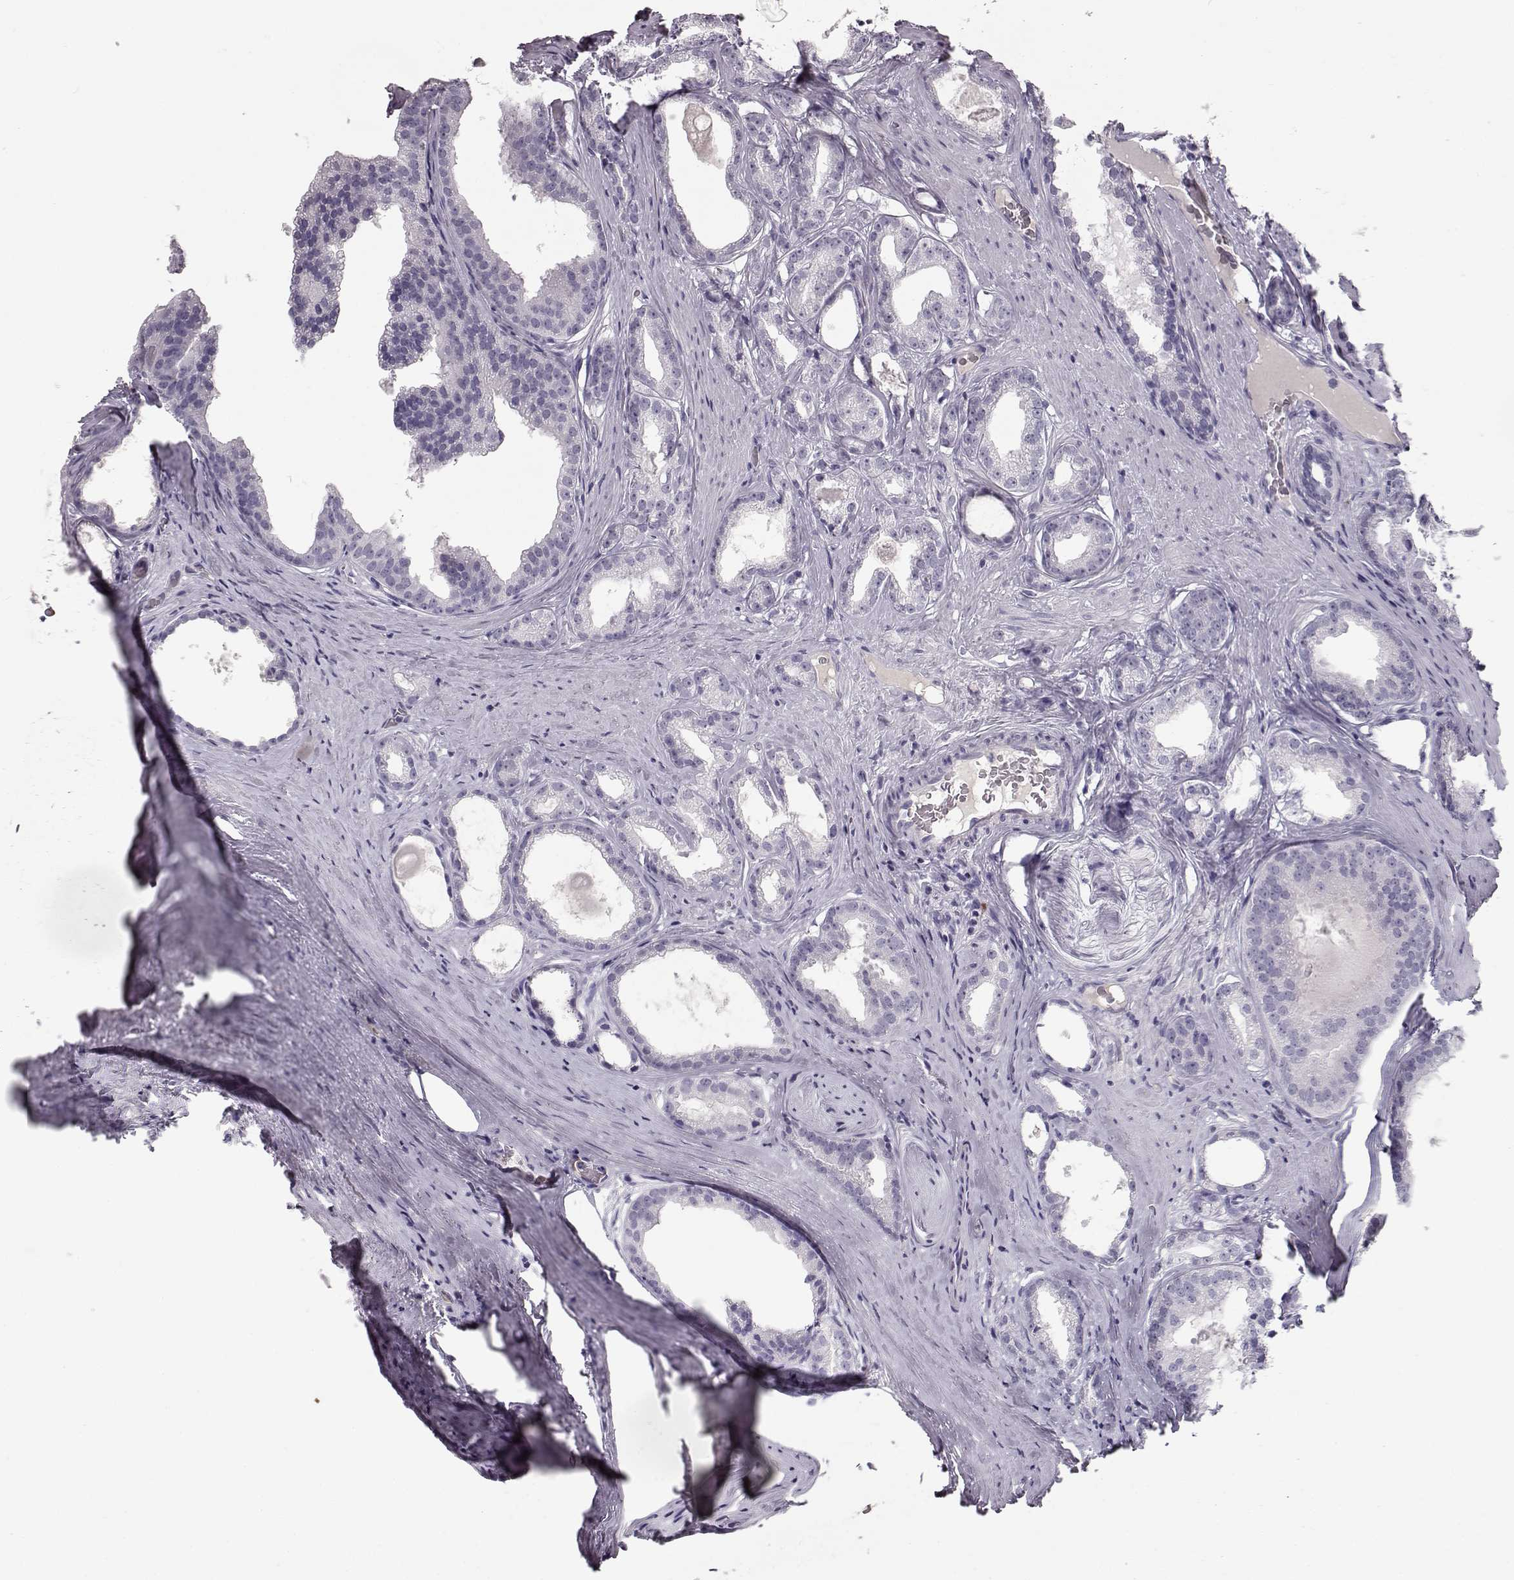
{"staining": {"intensity": "negative", "quantity": "none", "location": "none"}, "tissue": "prostate cancer", "cell_type": "Tumor cells", "image_type": "cancer", "snomed": [{"axis": "morphology", "description": "Adenocarcinoma, Low grade"}, {"axis": "topography", "description": "Prostate"}], "caption": "Immunohistochemistry (IHC) photomicrograph of neoplastic tissue: human low-grade adenocarcinoma (prostate) stained with DAB shows no significant protein positivity in tumor cells.", "gene": "CCL19", "patient": {"sex": "male", "age": 65}}